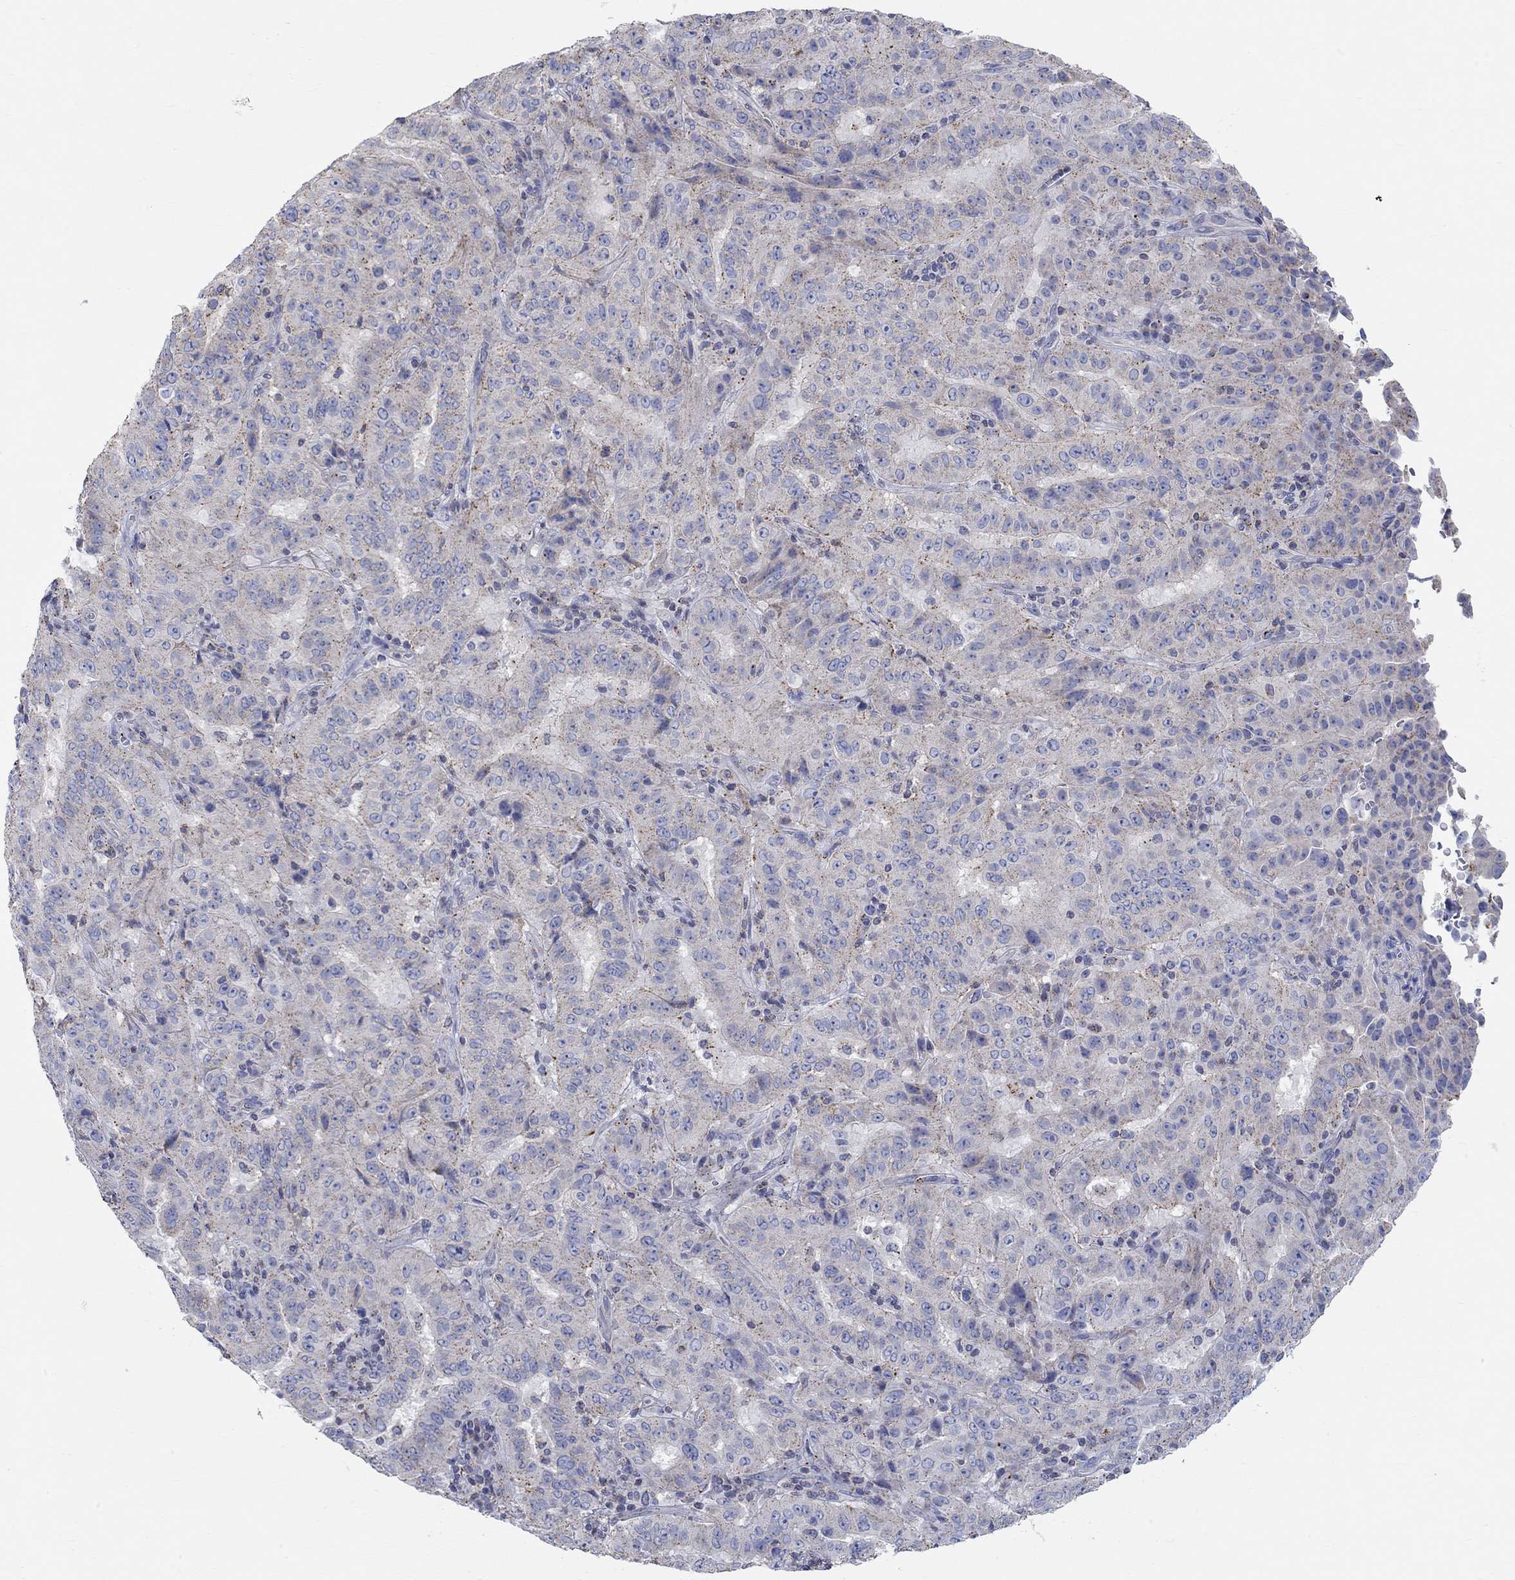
{"staining": {"intensity": "moderate", "quantity": "<25%", "location": "cytoplasmic/membranous"}, "tissue": "pancreatic cancer", "cell_type": "Tumor cells", "image_type": "cancer", "snomed": [{"axis": "morphology", "description": "Adenocarcinoma, NOS"}, {"axis": "topography", "description": "Pancreas"}], "caption": "Immunohistochemical staining of pancreatic adenocarcinoma exhibits low levels of moderate cytoplasmic/membranous positivity in approximately <25% of tumor cells.", "gene": "NAV3", "patient": {"sex": "male", "age": 63}}